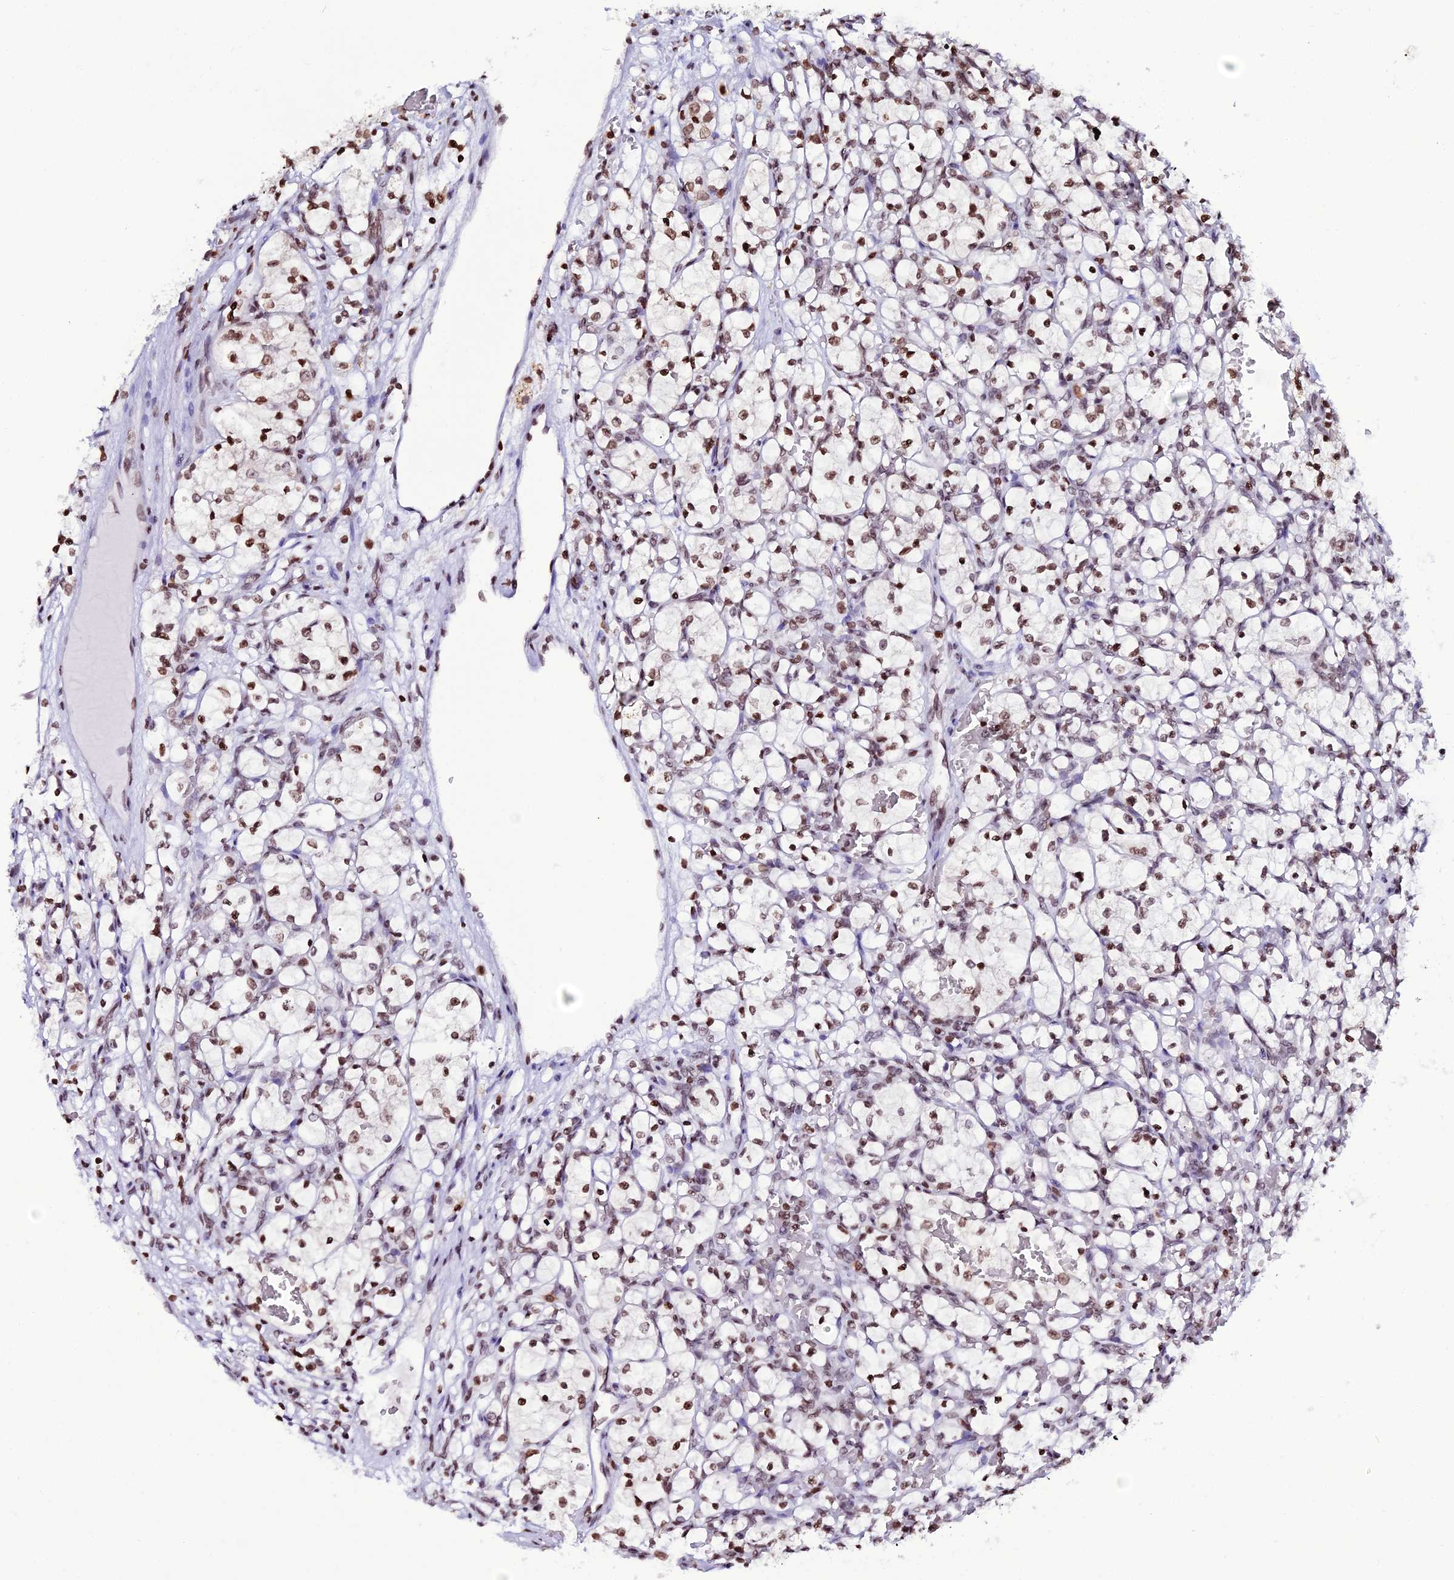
{"staining": {"intensity": "moderate", "quantity": ">75%", "location": "nuclear"}, "tissue": "renal cancer", "cell_type": "Tumor cells", "image_type": "cancer", "snomed": [{"axis": "morphology", "description": "Adenocarcinoma, NOS"}, {"axis": "topography", "description": "Kidney"}], "caption": "The micrograph demonstrates staining of renal cancer (adenocarcinoma), revealing moderate nuclear protein expression (brown color) within tumor cells.", "gene": "MACROH2A2", "patient": {"sex": "female", "age": 69}}